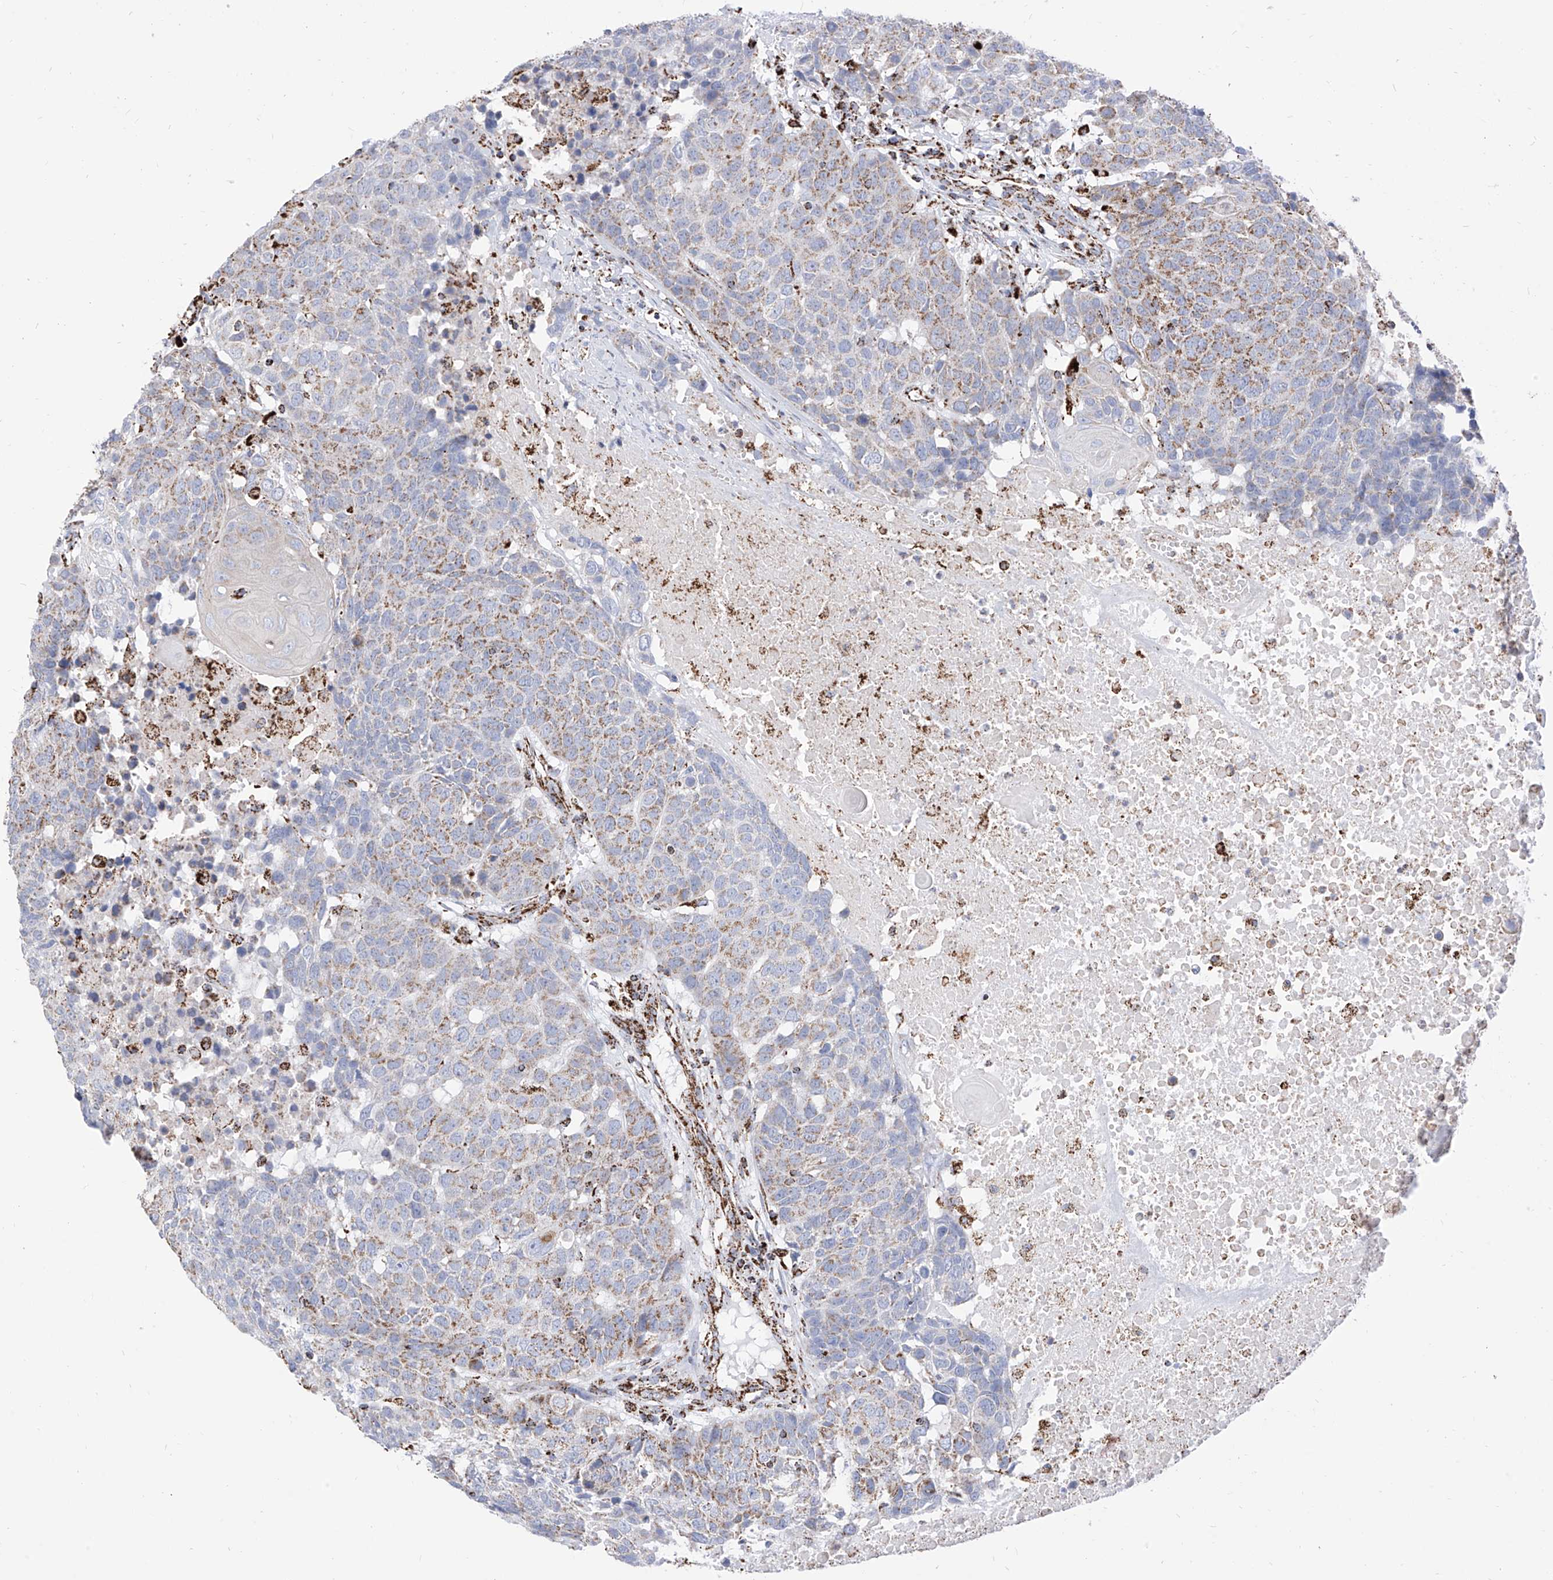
{"staining": {"intensity": "moderate", "quantity": "25%-75%", "location": "cytoplasmic/membranous"}, "tissue": "head and neck cancer", "cell_type": "Tumor cells", "image_type": "cancer", "snomed": [{"axis": "morphology", "description": "Squamous cell carcinoma, NOS"}, {"axis": "topography", "description": "Head-Neck"}], "caption": "Squamous cell carcinoma (head and neck) tissue displays moderate cytoplasmic/membranous staining in about 25%-75% of tumor cells, visualized by immunohistochemistry. (Brightfield microscopy of DAB IHC at high magnification).", "gene": "COX5B", "patient": {"sex": "male", "age": 66}}